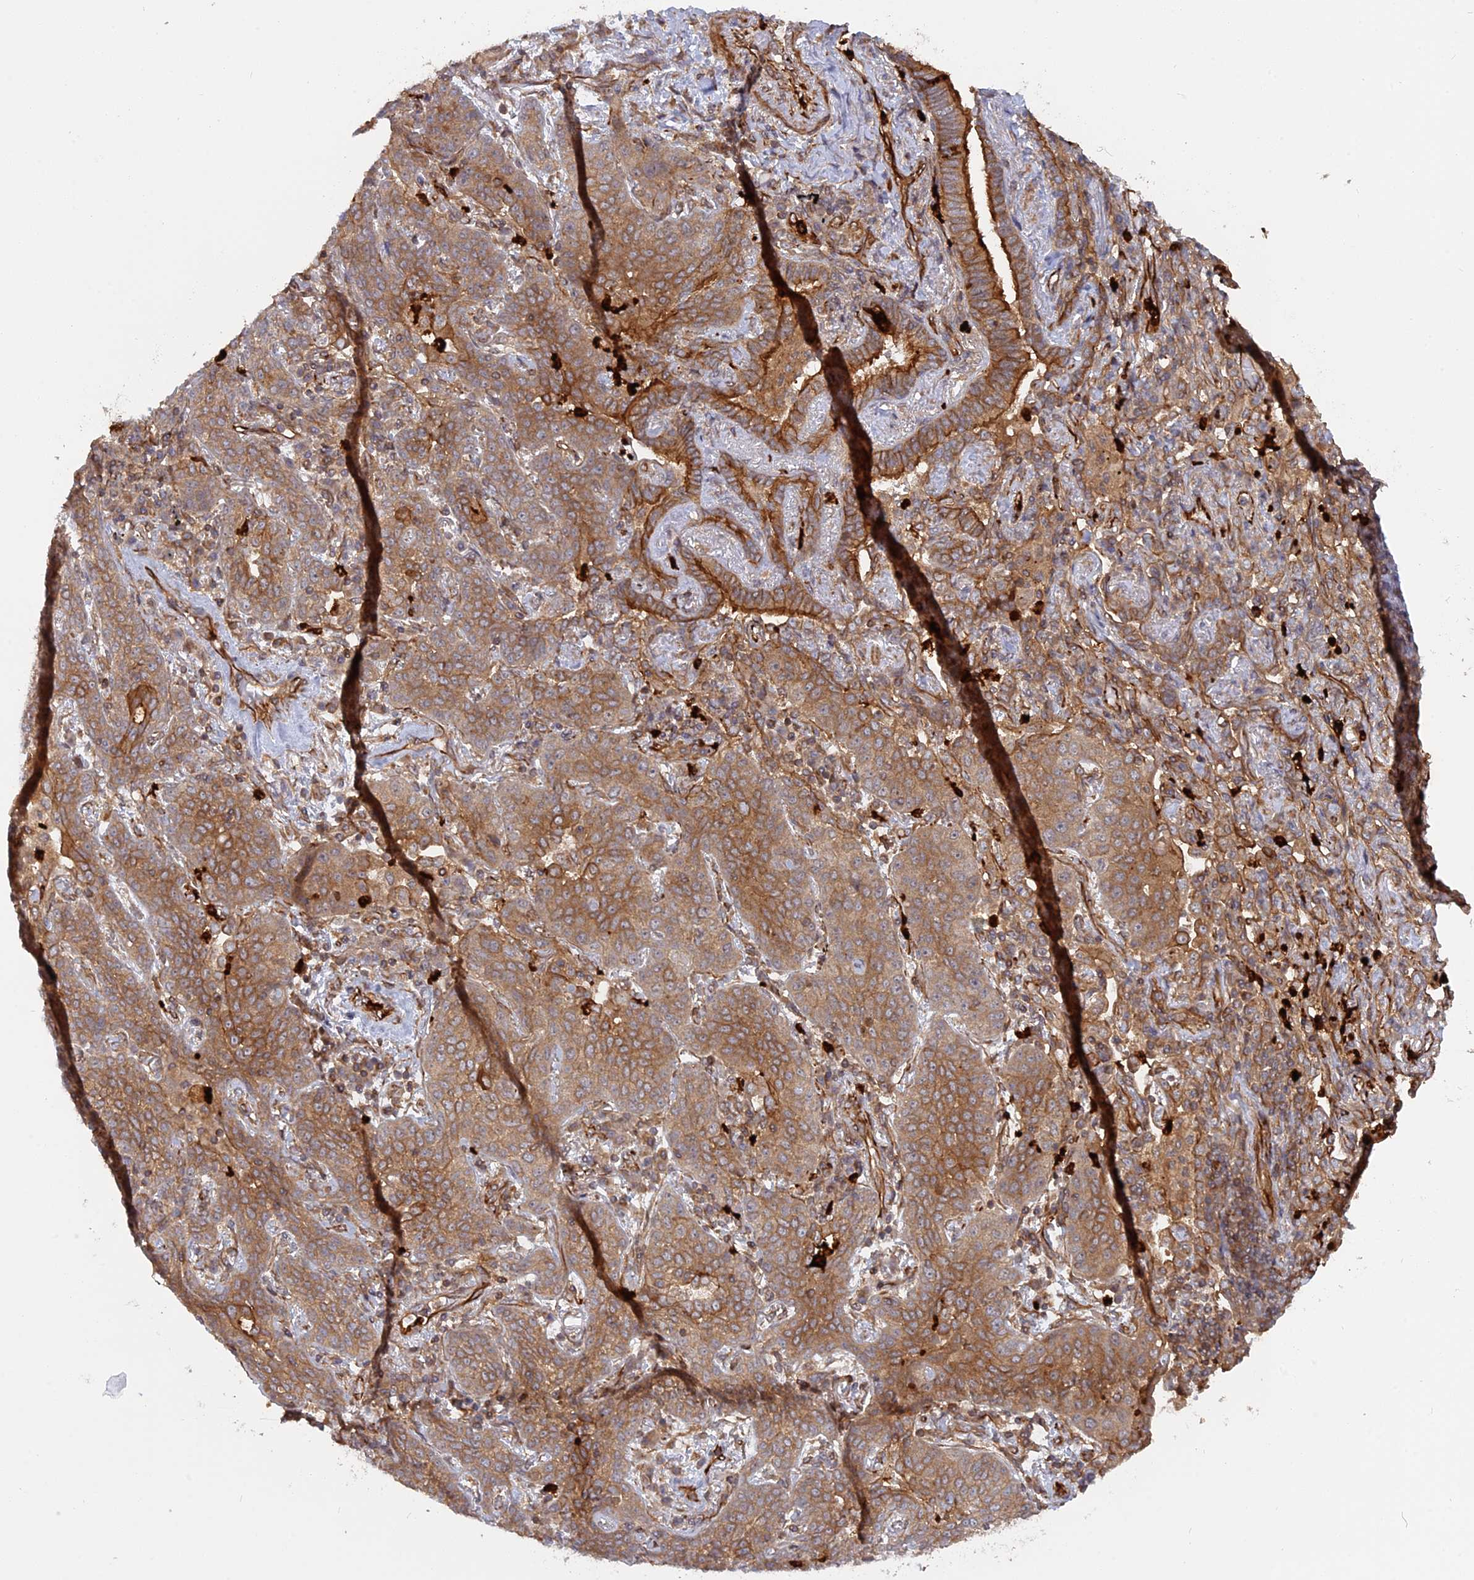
{"staining": {"intensity": "moderate", "quantity": ">75%", "location": "cytoplasmic/membranous"}, "tissue": "lung cancer", "cell_type": "Tumor cells", "image_type": "cancer", "snomed": [{"axis": "morphology", "description": "Squamous cell carcinoma, NOS"}, {"axis": "topography", "description": "Lung"}], "caption": "A micrograph of human lung cancer (squamous cell carcinoma) stained for a protein displays moderate cytoplasmic/membranous brown staining in tumor cells.", "gene": "PHLDB3", "patient": {"sex": "female", "age": 70}}